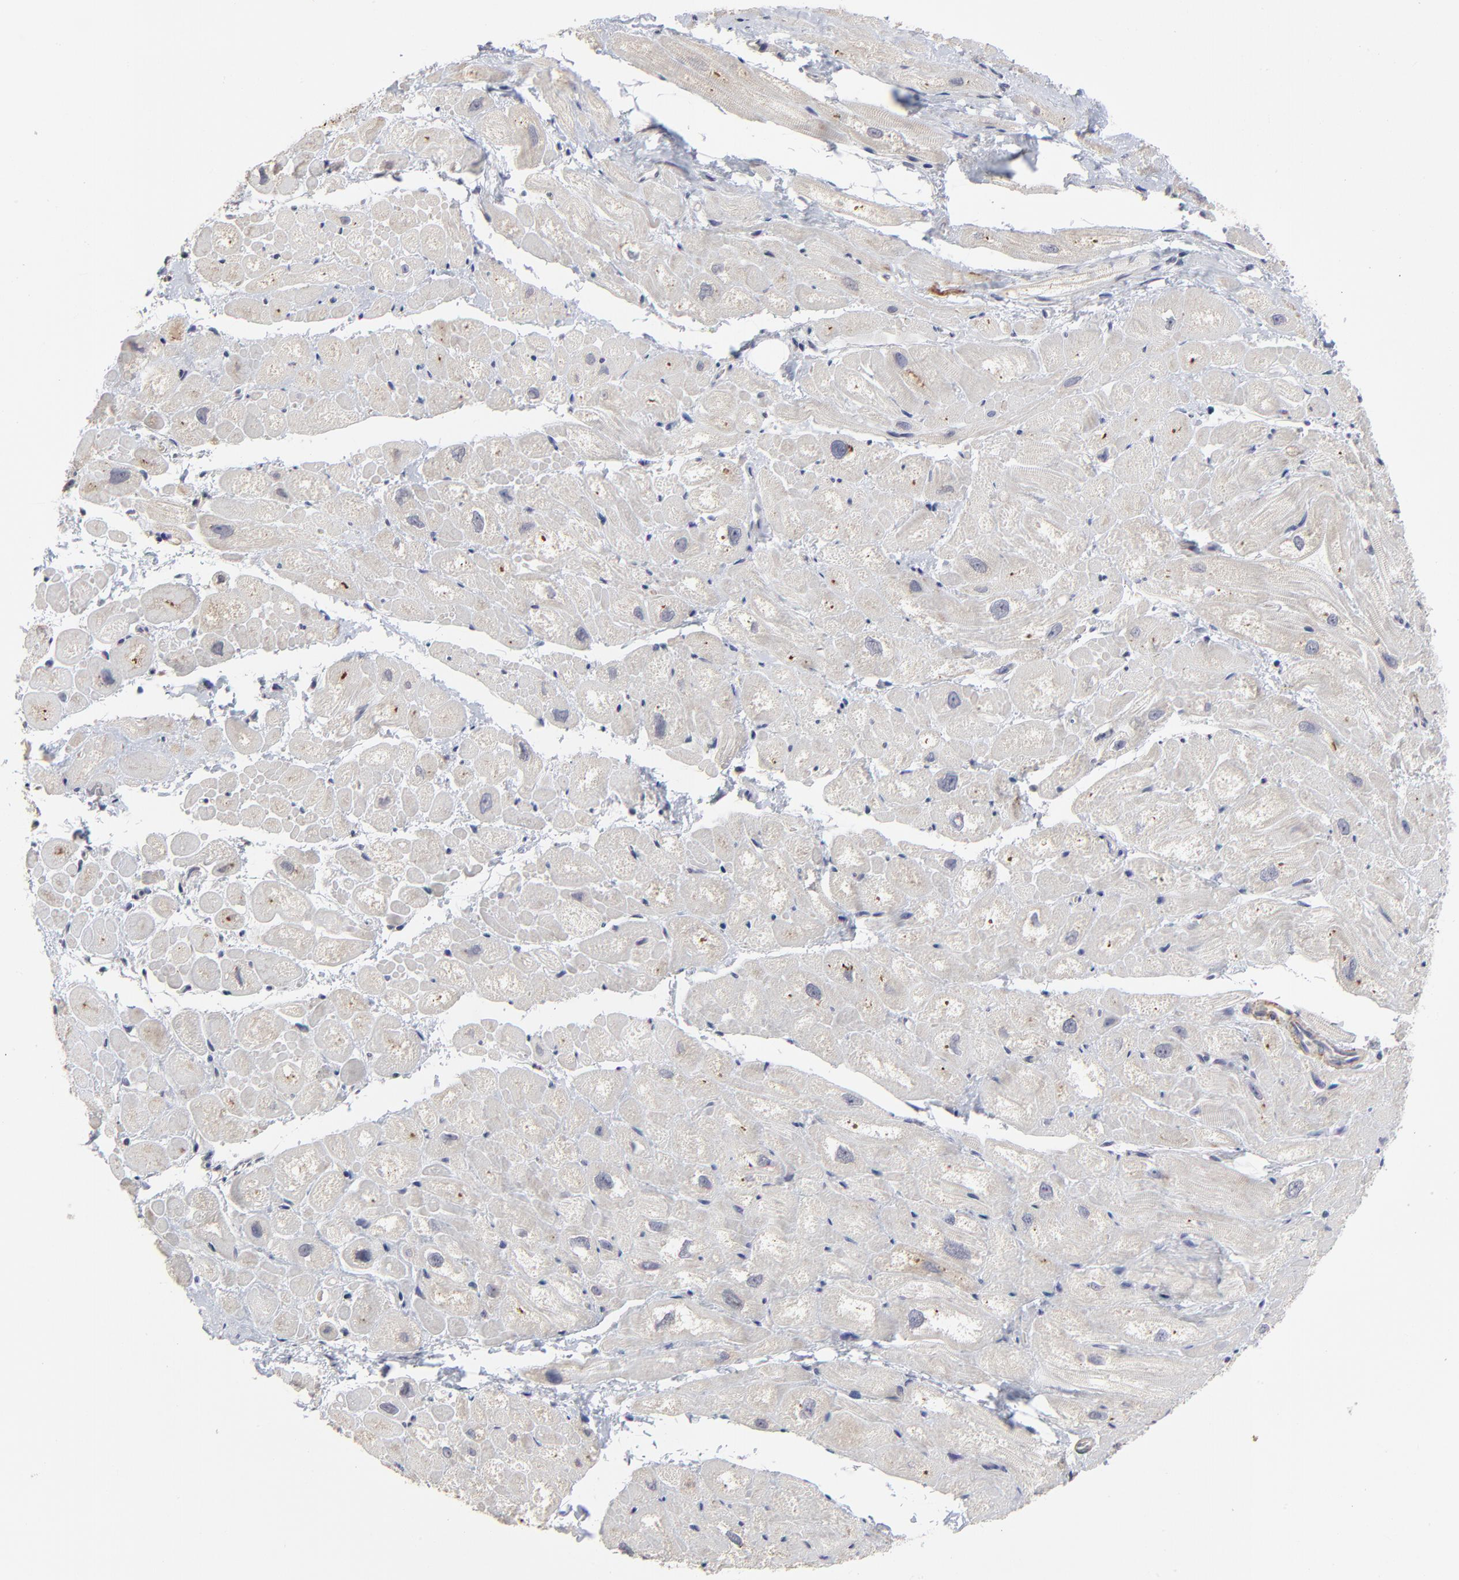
{"staining": {"intensity": "weak", "quantity": "<25%", "location": "cytoplasmic/membranous"}, "tissue": "heart muscle", "cell_type": "Cardiomyocytes", "image_type": "normal", "snomed": [{"axis": "morphology", "description": "Normal tissue, NOS"}, {"axis": "topography", "description": "Heart"}], "caption": "Immunohistochemistry (IHC) photomicrograph of benign heart muscle stained for a protein (brown), which displays no staining in cardiomyocytes.", "gene": "MAGEA10", "patient": {"sex": "male", "age": 49}}